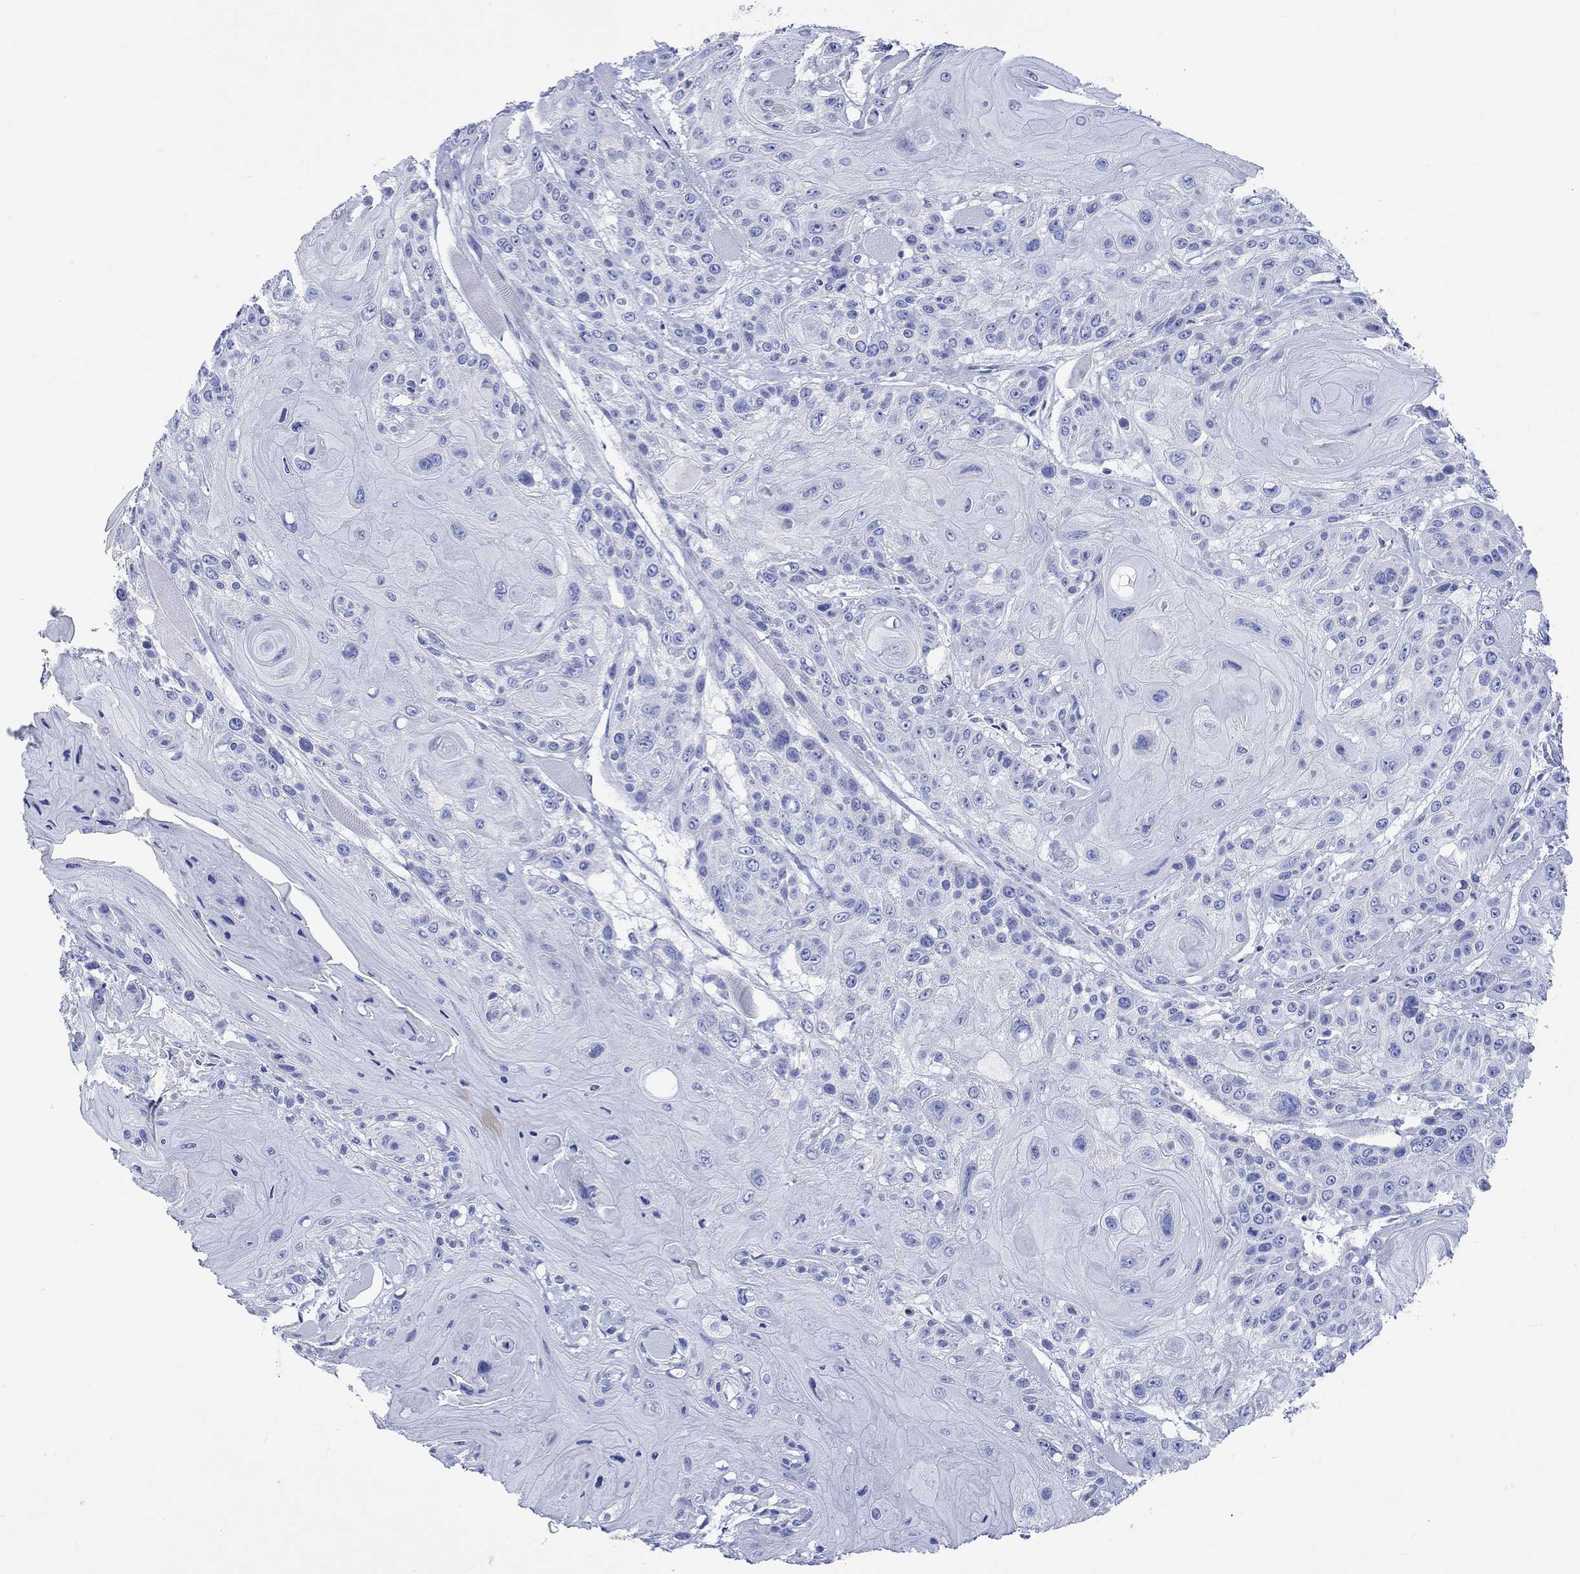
{"staining": {"intensity": "negative", "quantity": "none", "location": "none"}, "tissue": "head and neck cancer", "cell_type": "Tumor cells", "image_type": "cancer", "snomed": [{"axis": "morphology", "description": "Squamous cell carcinoma, NOS"}, {"axis": "topography", "description": "Head-Neck"}], "caption": "The immunohistochemistry (IHC) photomicrograph has no significant positivity in tumor cells of head and neck cancer tissue.", "gene": "CPLX2", "patient": {"sex": "female", "age": 59}}